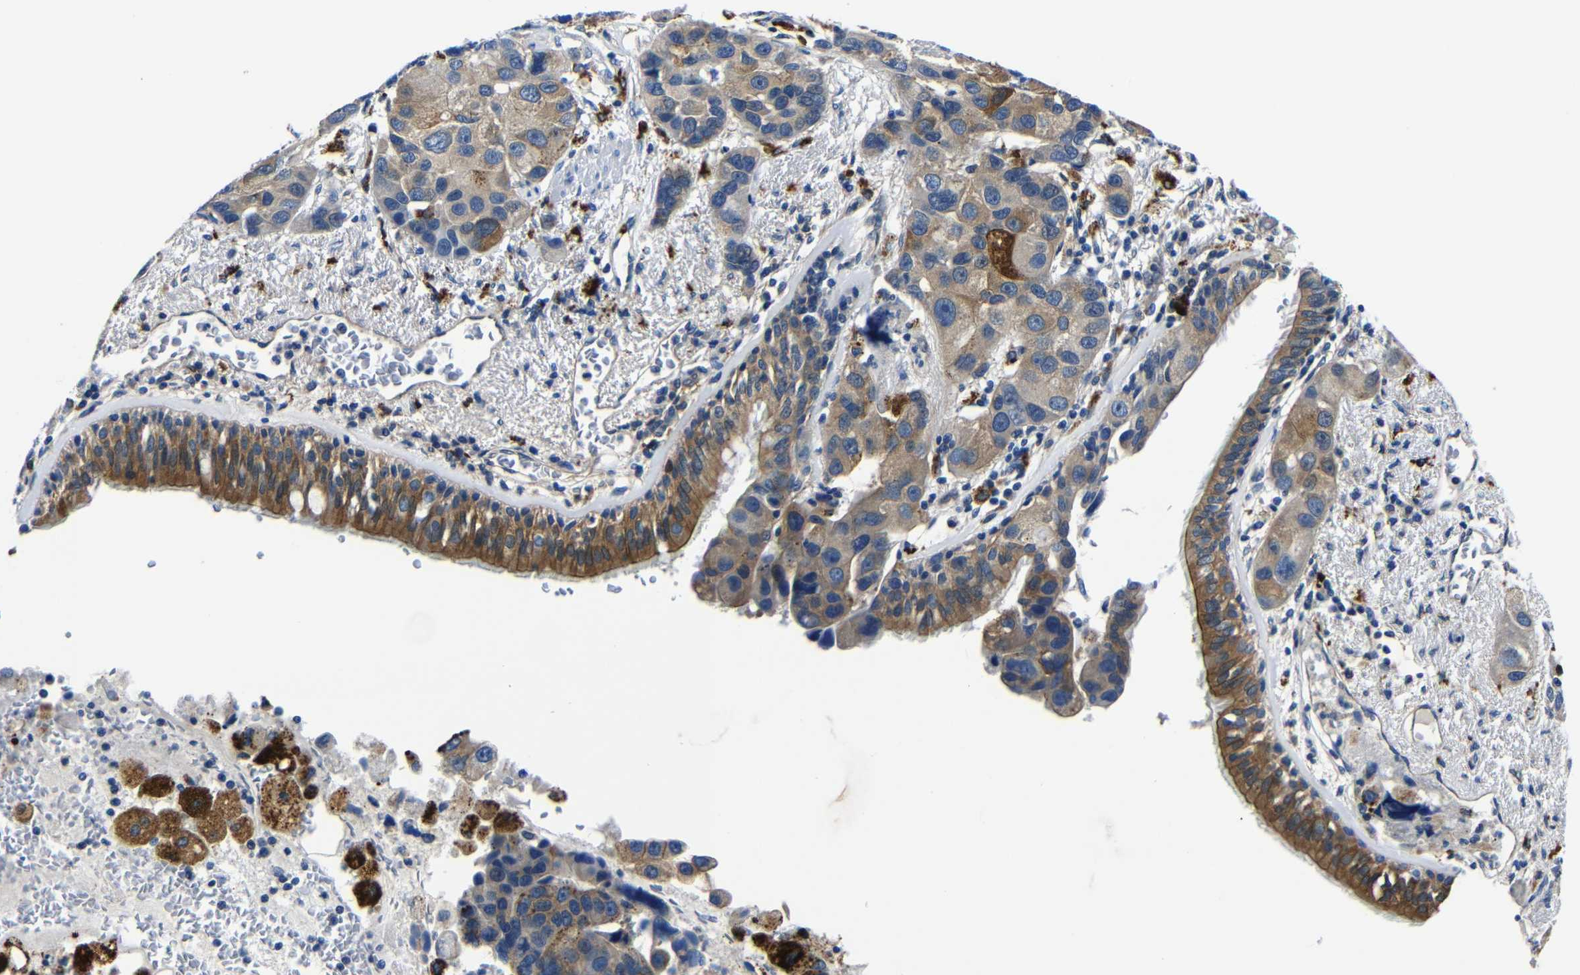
{"staining": {"intensity": "moderate", "quantity": ">75%", "location": "cytoplasmic/membranous"}, "tissue": "bronchus", "cell_type": "Respiratory epithelial cells", "image_type": "normal", "snomed": [{"axis": "morphology", "description": "Normal tissue, NOS"}, {"axis": "morphology", "description": "Adenocarcinoma, NOS"}, {"axis": "morphology", "description": "Adenocarcinoma, metastatic, NOS"}, {"axis": "topography", "description": "Lymph node"}, {"axis": "topography", "description": "Bronchus"}, {"axis": "topography", "description": "Lung"}], "caption": "Bronchus stained for a protein exhibits moderate cytoplasmic/membranous positivity in respiratory epithelial cells. The staining was performed using DAB (3,3'-diaminobenzidine), with brown indicating positive protein expression. Nuclei are stained blue with hematoxylin.", "gene": "GIMAP2", "patient": {"sex": "female", "age": 54}}